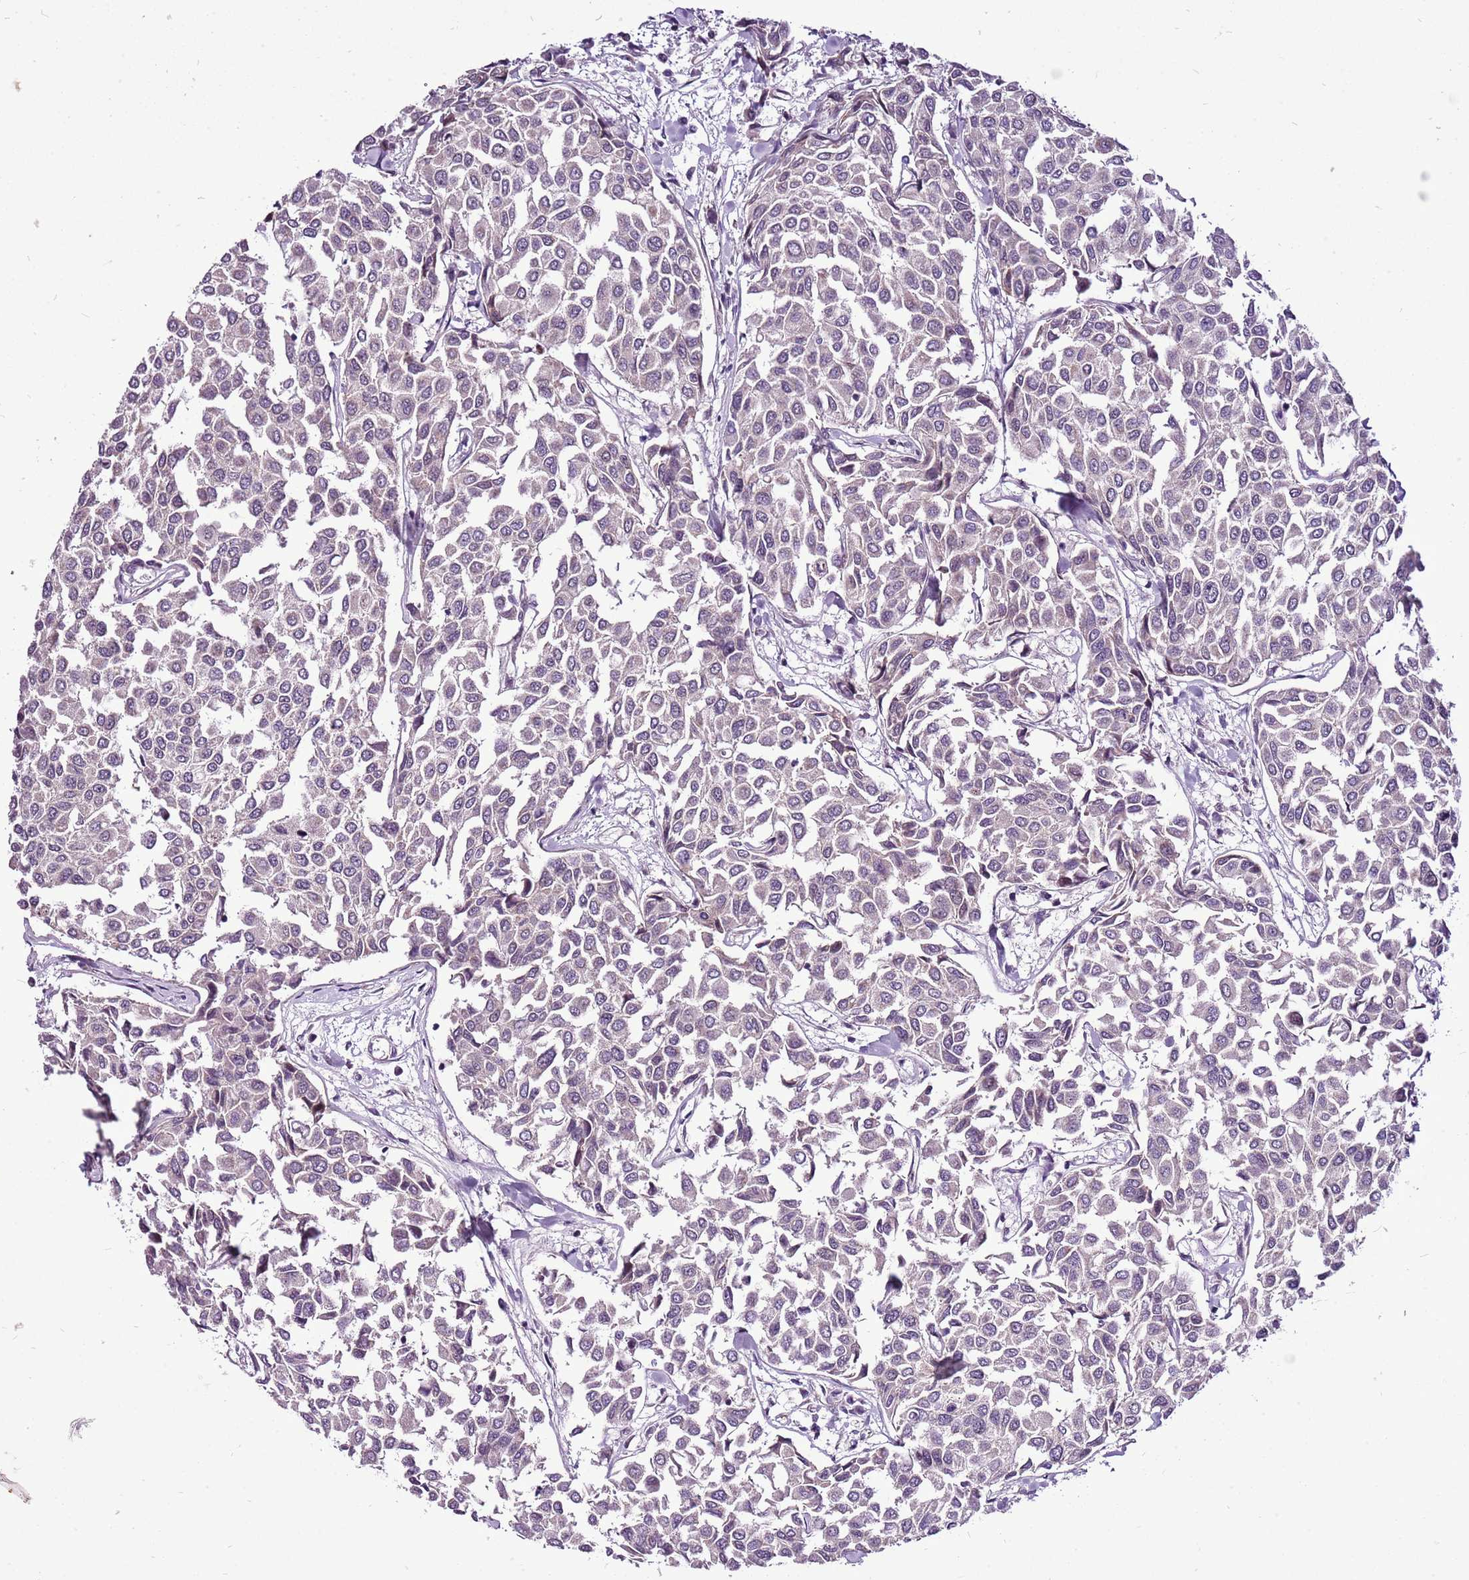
{"staining": {"intensity": "negative", "quantity": "none", "location": "none"}, "tissue": "breast cancer", "cell_type": "Tumor cells", "image_type": "cancer", "snomed": [{"axis": "morphology", "description": "Duct carcinoma"}, {"axis": "topography", "description": "Breast"}], "caption": "Breast cancer was stained to show a protein in brown. There is no significant positivity in tumor cells.", "gene": "CCDC166", "patient": {"sex": "female", "age": 55}}